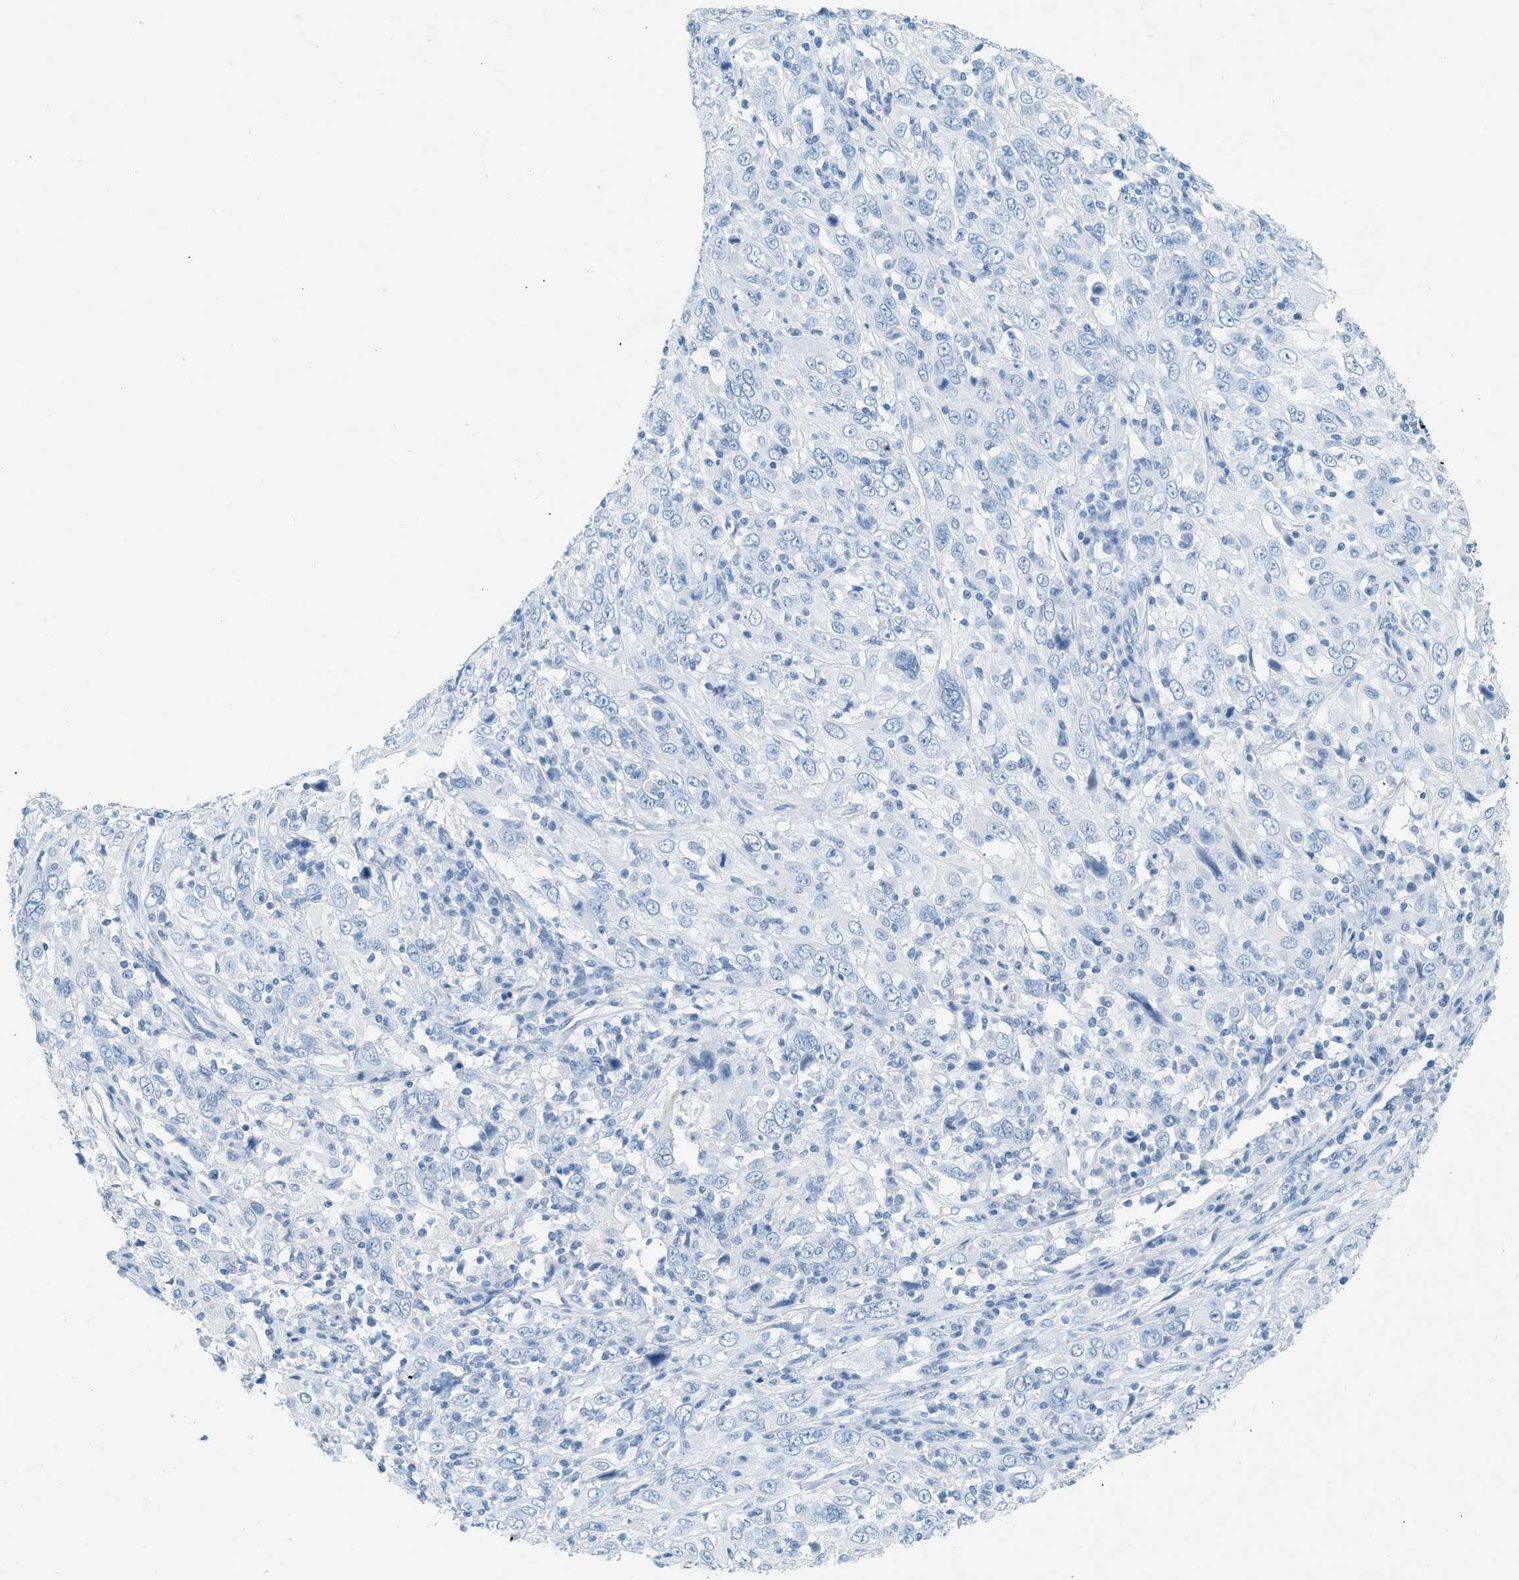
{"staining": {"intensity": "negative", "quantity": "none", "location": "none"}, "tissue": "cervical cancer", "cell_type": "Tumor cells", "image_type": "cancer", "snomed": [{"axis": "morphology", "description": "Squamous cell carcinoma, NOS"}, {"axis": "topography", "description": "Cervix"}], "caption": "IHC of human cervical cancer (squamous cell carcinoma) displays no staining in tumor cells.", "gene": "HHATL", "patient": {"sex": "female", "age": 46}}